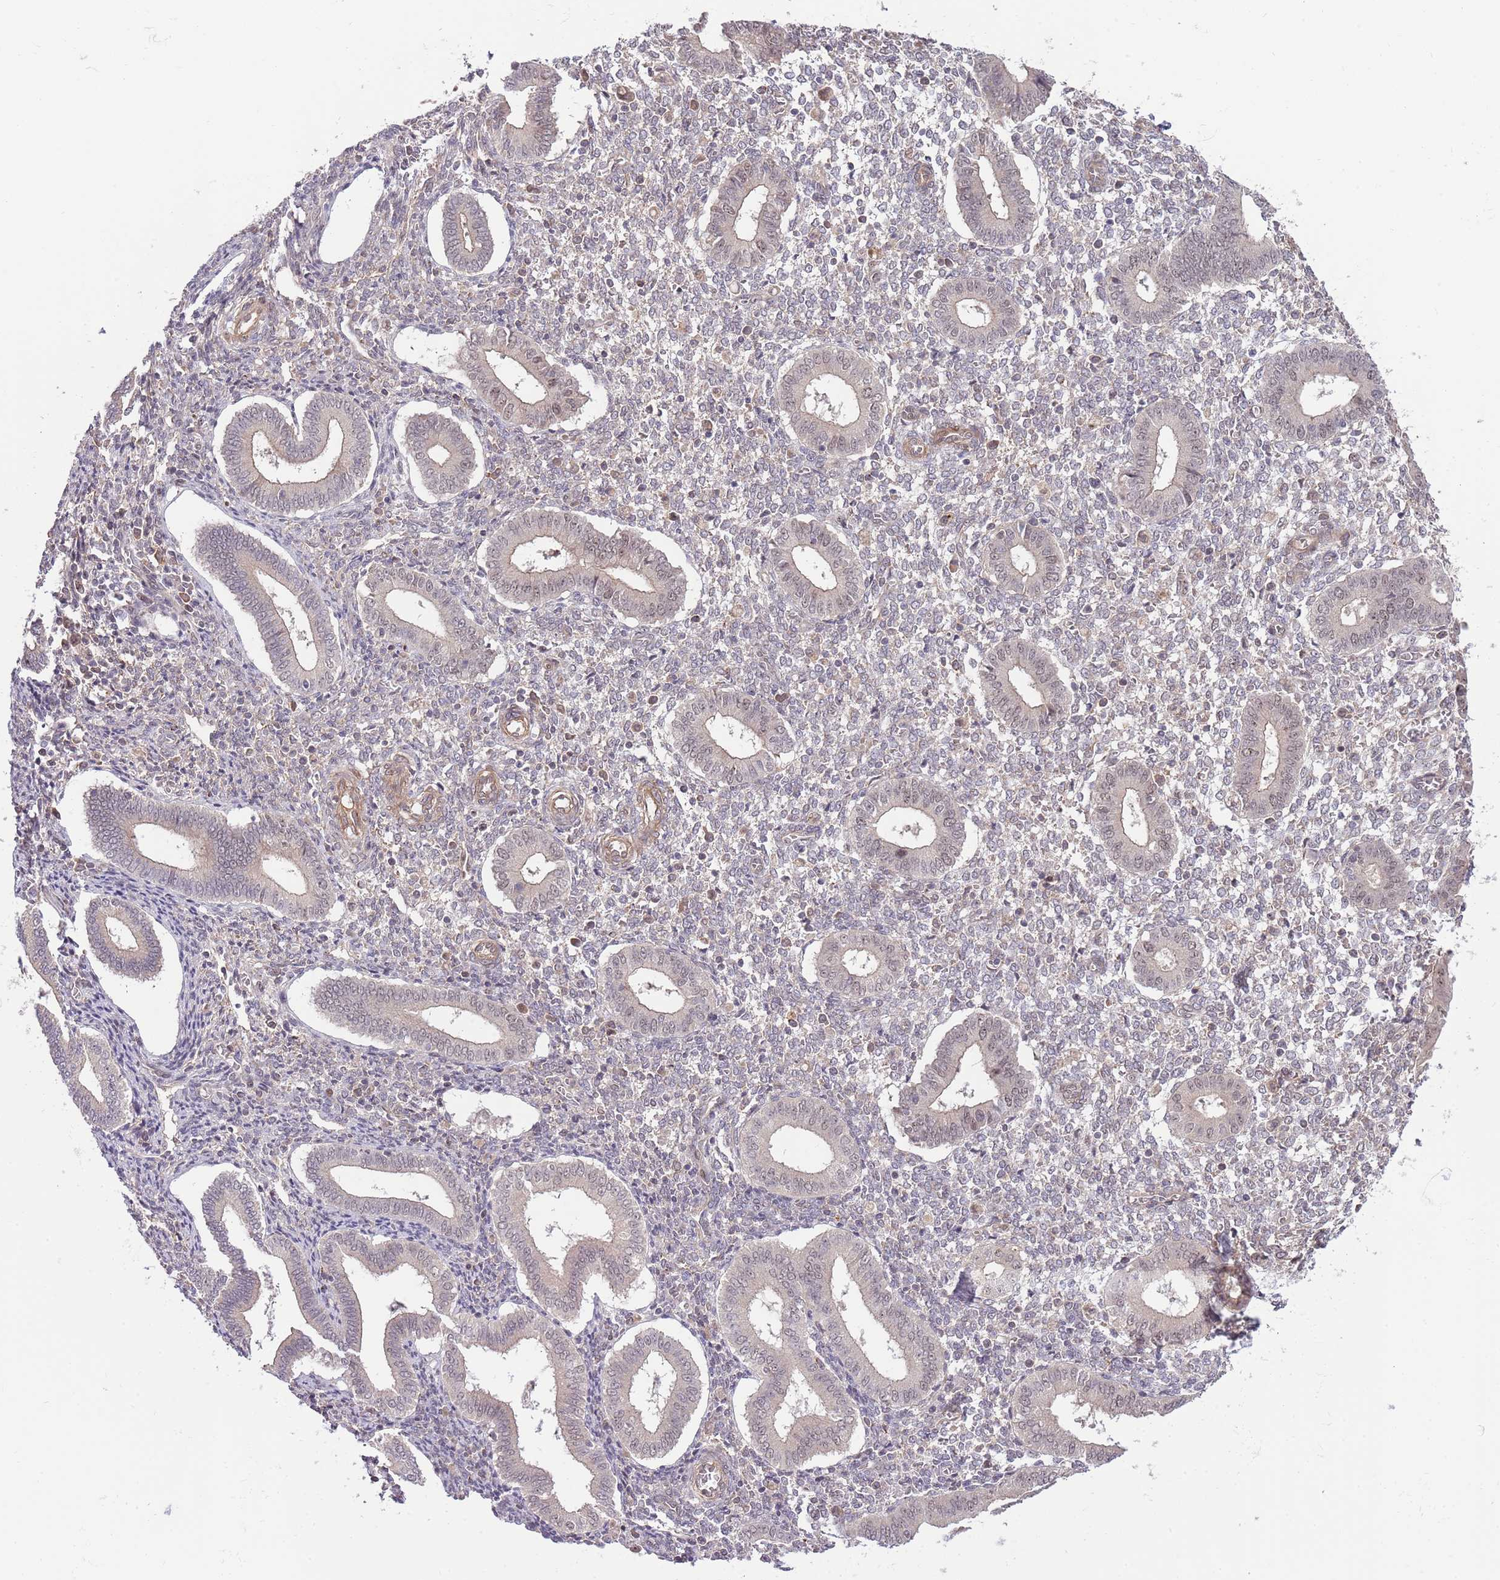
{"staining": {"intensity": "negative", "quantity": "none", "location": "none"}, "tissue": "endometrium", "cell_type": "Cells in endometrial stroma", "image_type": "normal", "snomed": [{"axis": "morphology", "description": "Normal tissue, NOS"}, {"axis": "topography", "description": "Endometrium"}], "caption": "Cells in endometrial stroma show no significant protein staining in benign endometrium.", "gene": "PRR16", "patient": {"sex": "female", "age": 44}}